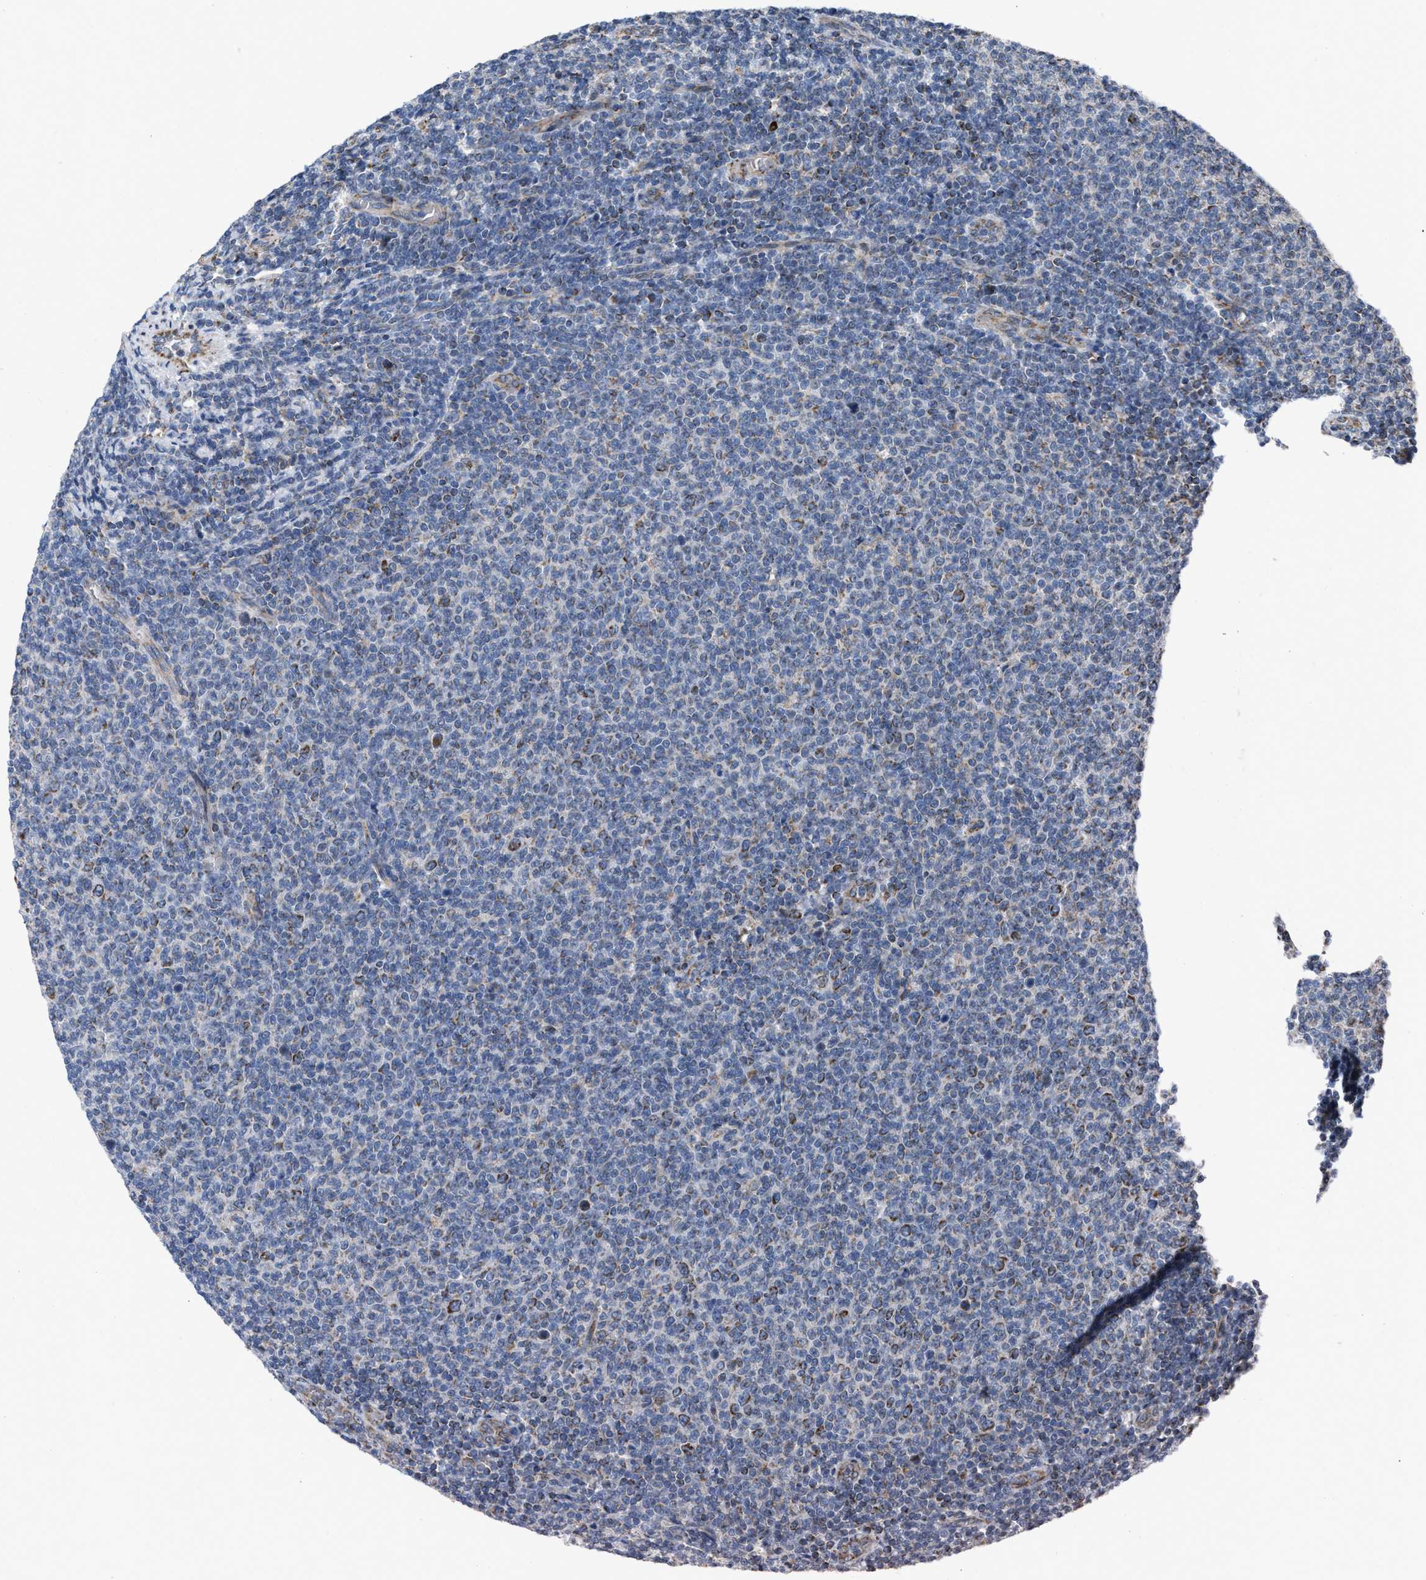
{"staining": {"intensity": "negative", "quantity": "none", "location": "none"}, "tissue": "lymphoma", "cell_type": "Tumor cells", "image_type": "cancer", "snomed": [{"axis": "morphology", "description": "Malignant lymphoma, non-Hodgkin's type, Low grade"}, {"axis": "topography", "description": "Lymph node"}], "caption": "This is an immunohistochemistry image of human low-grade malignant lymphoma, non-Hodgkin's type. There is no staining in tumor cells.", "gene": "AKAP1", "patient": {"sex": "male", "age": 66}}